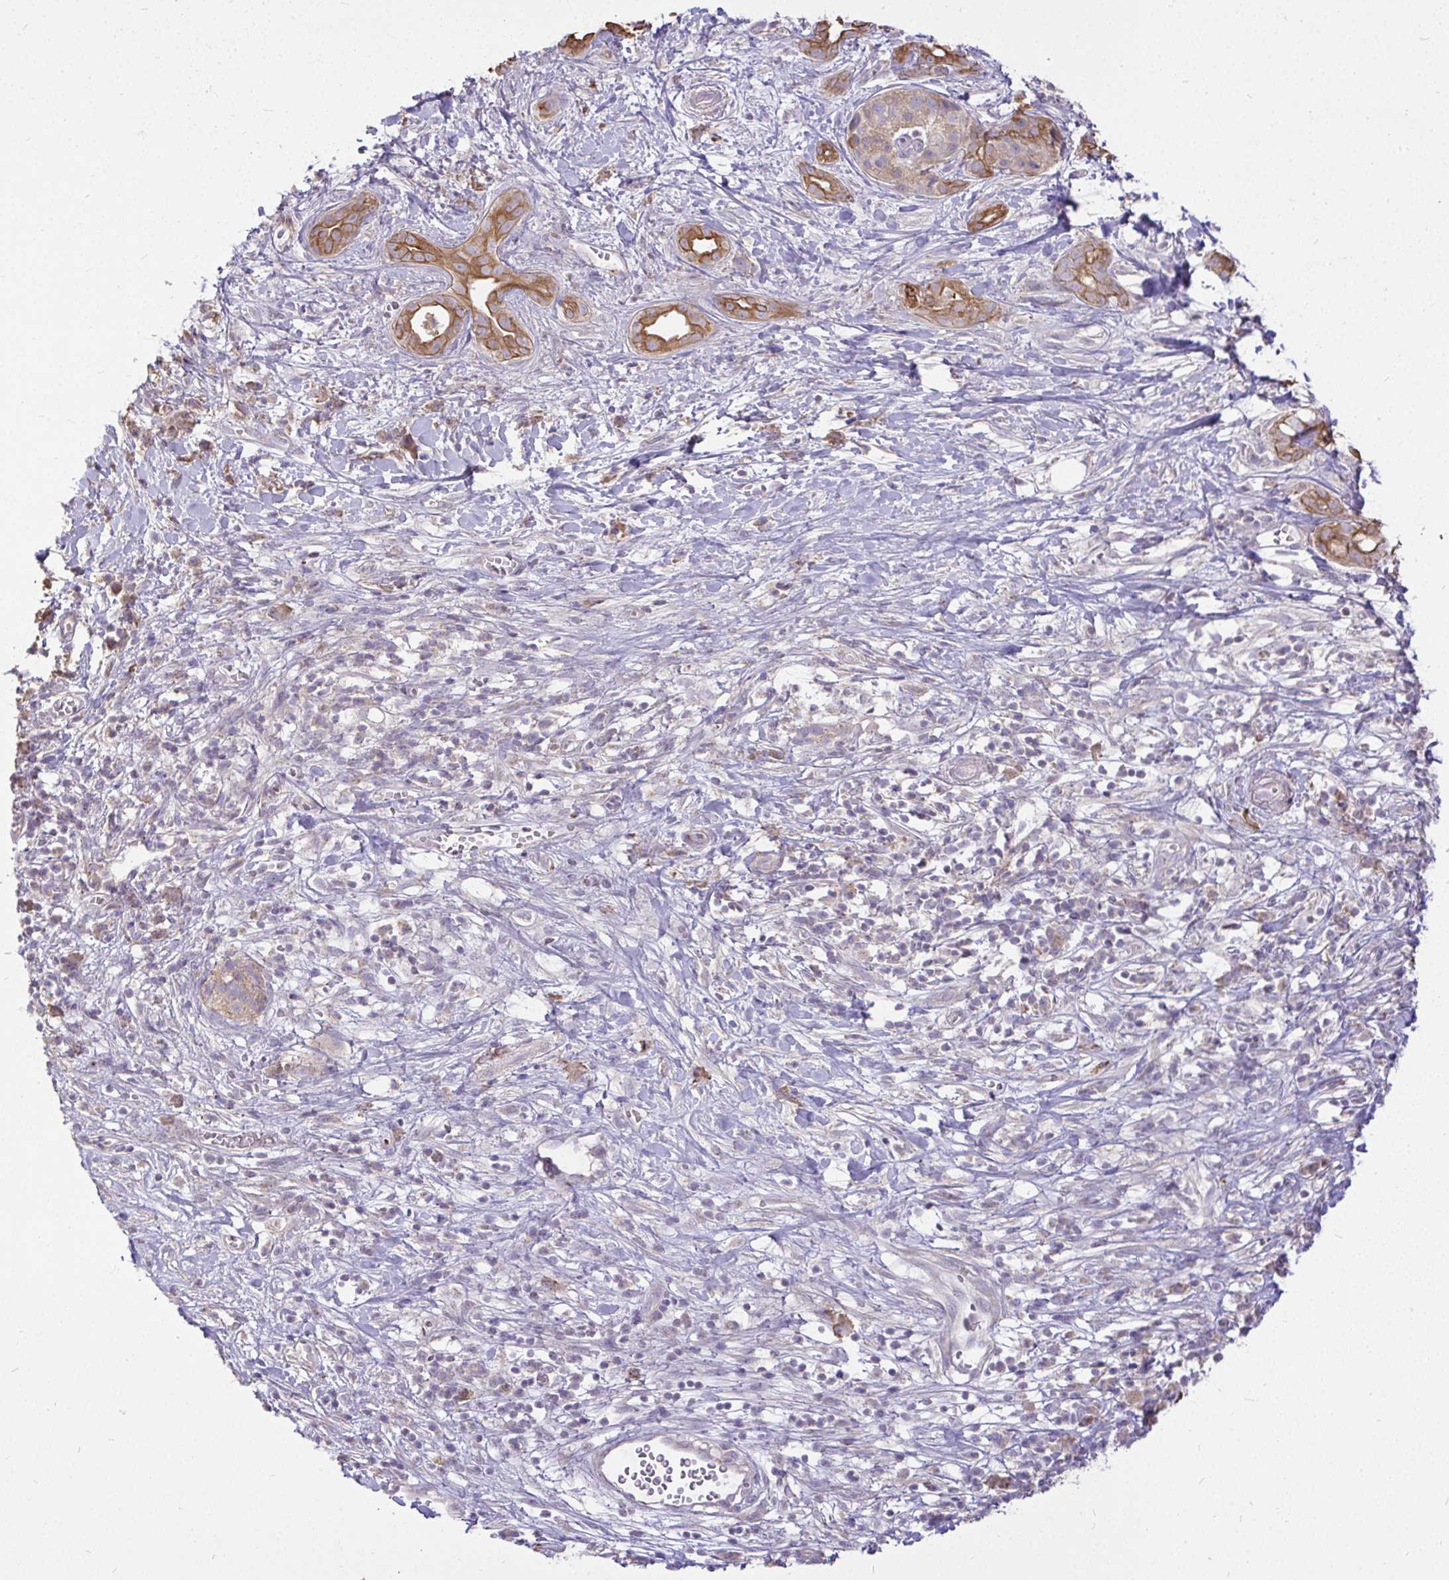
{"staining": {"intensity": "moderate", "quantity": ">75%", "location": "cytoplasmic/membranous"}, "tissue": "pancreatic cancer", "cell_type": "Tumor cells", "image_type": "cancer", "snomed": [{"axis": "morphology", "description": "Adenocarcinoma, NOS"}, {"axis": "topography", "description": "Pancreas"}], "caption": "Pancreatic cancer (adenocarcinoma) tissue displays moderate cytoplasmic/membranous positivity in about >75% of tumor cells Immunohistochemistry (ihc) stains the protein in brown and the nuclei are stained blue.", "gene": "STRIP1", "patient": {"sex": "male", "age": 61}}